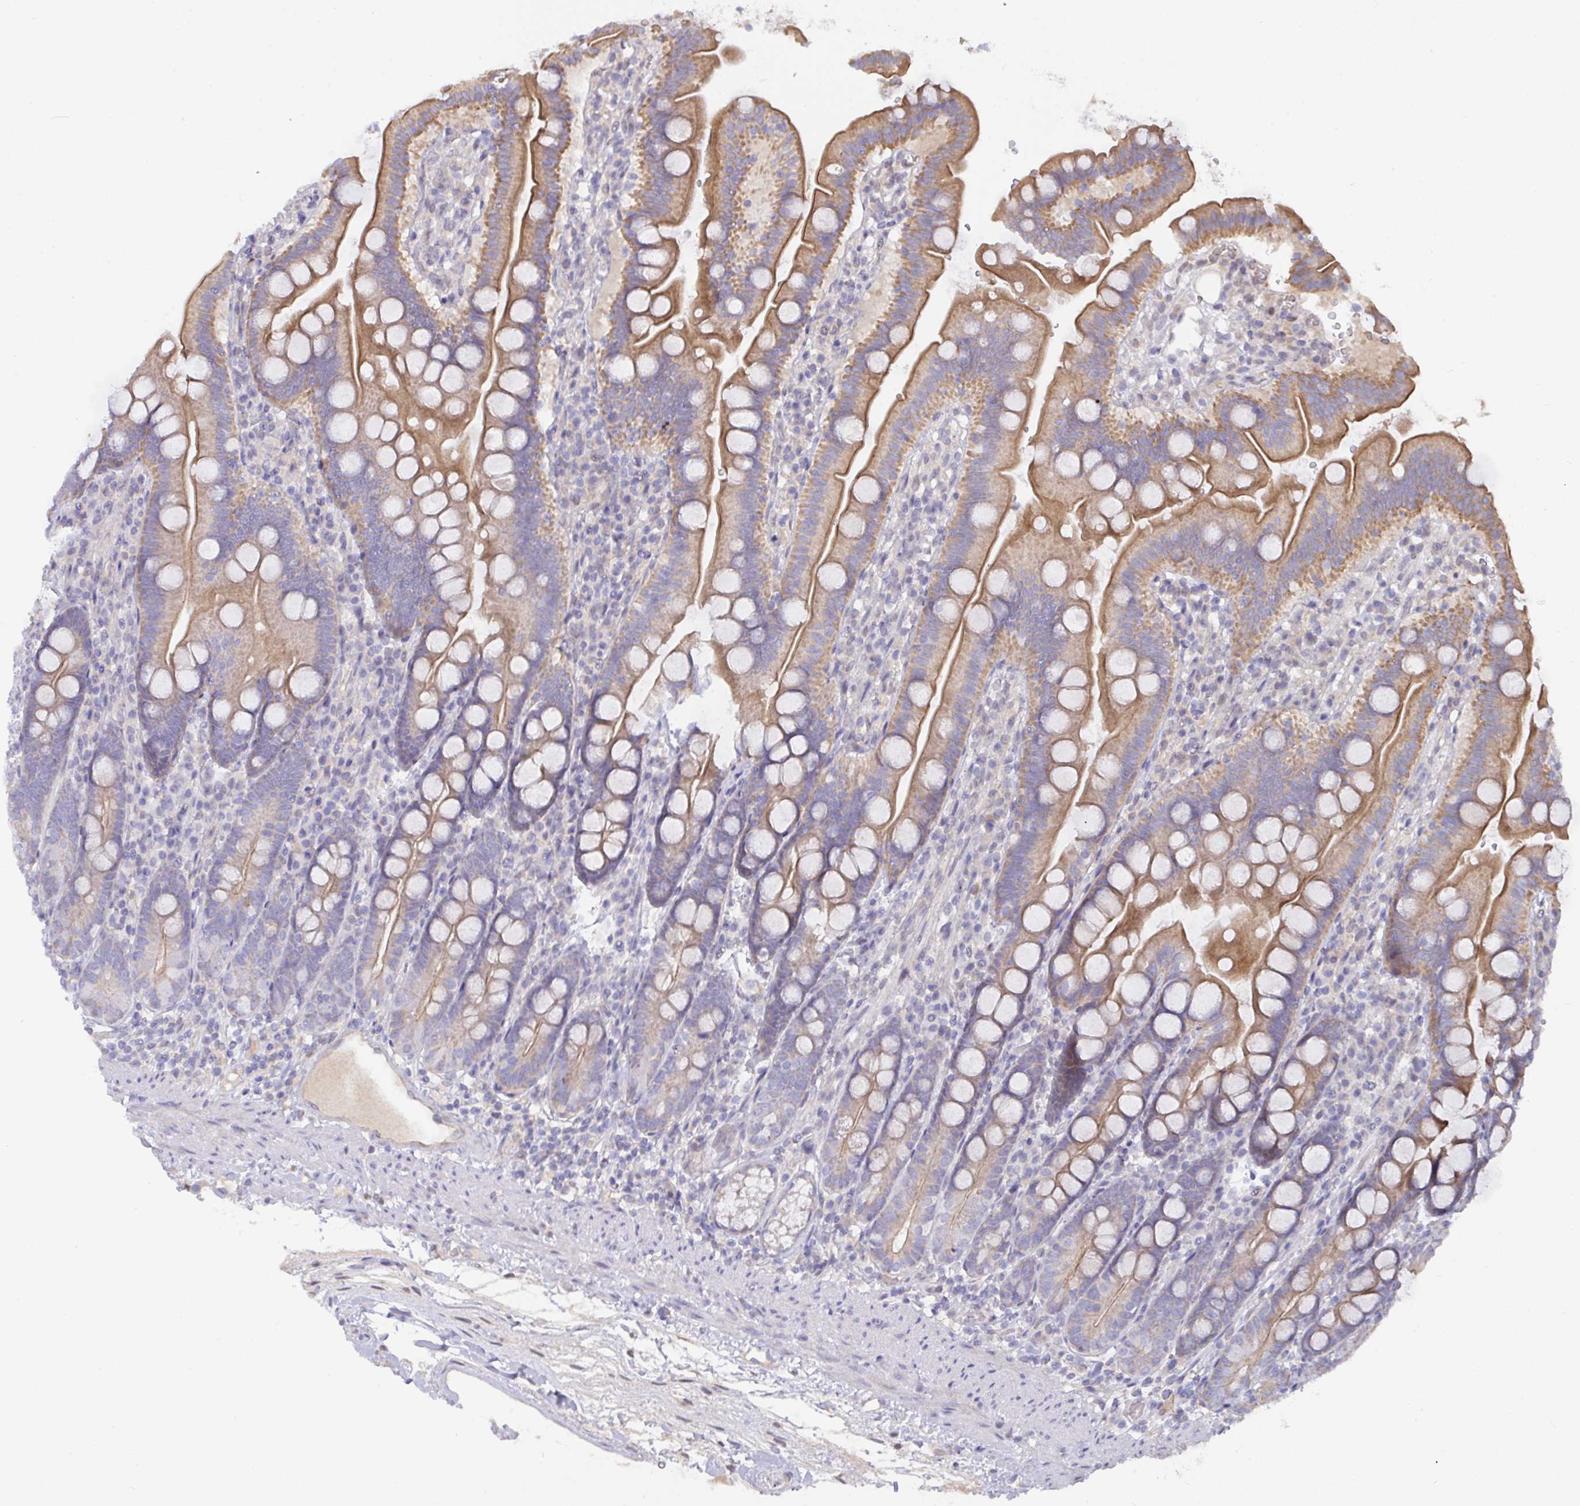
{"staining": {"intensity": "moderate", "quantity": ">75%", "location": "cytoplasmic/membranous"}, "tissue": "duodenum", "cell_type": "Glandular cells", "image_type": "normal", "snomed": [{"axis": "morphology", "description": "Normal tissue, NOS"}, {"axis": "topography", "description": "Duodenum"}], "caption": "IHC photomicrograph of unremarkable duodenum stained for a protein (brown), which reveals medium levels of moderate cytoplasmic/membranous expression in approximately >75% of glandular cells.", "gene": "L3HYPDH", "patient": {"sex": "female", "age": 67}}